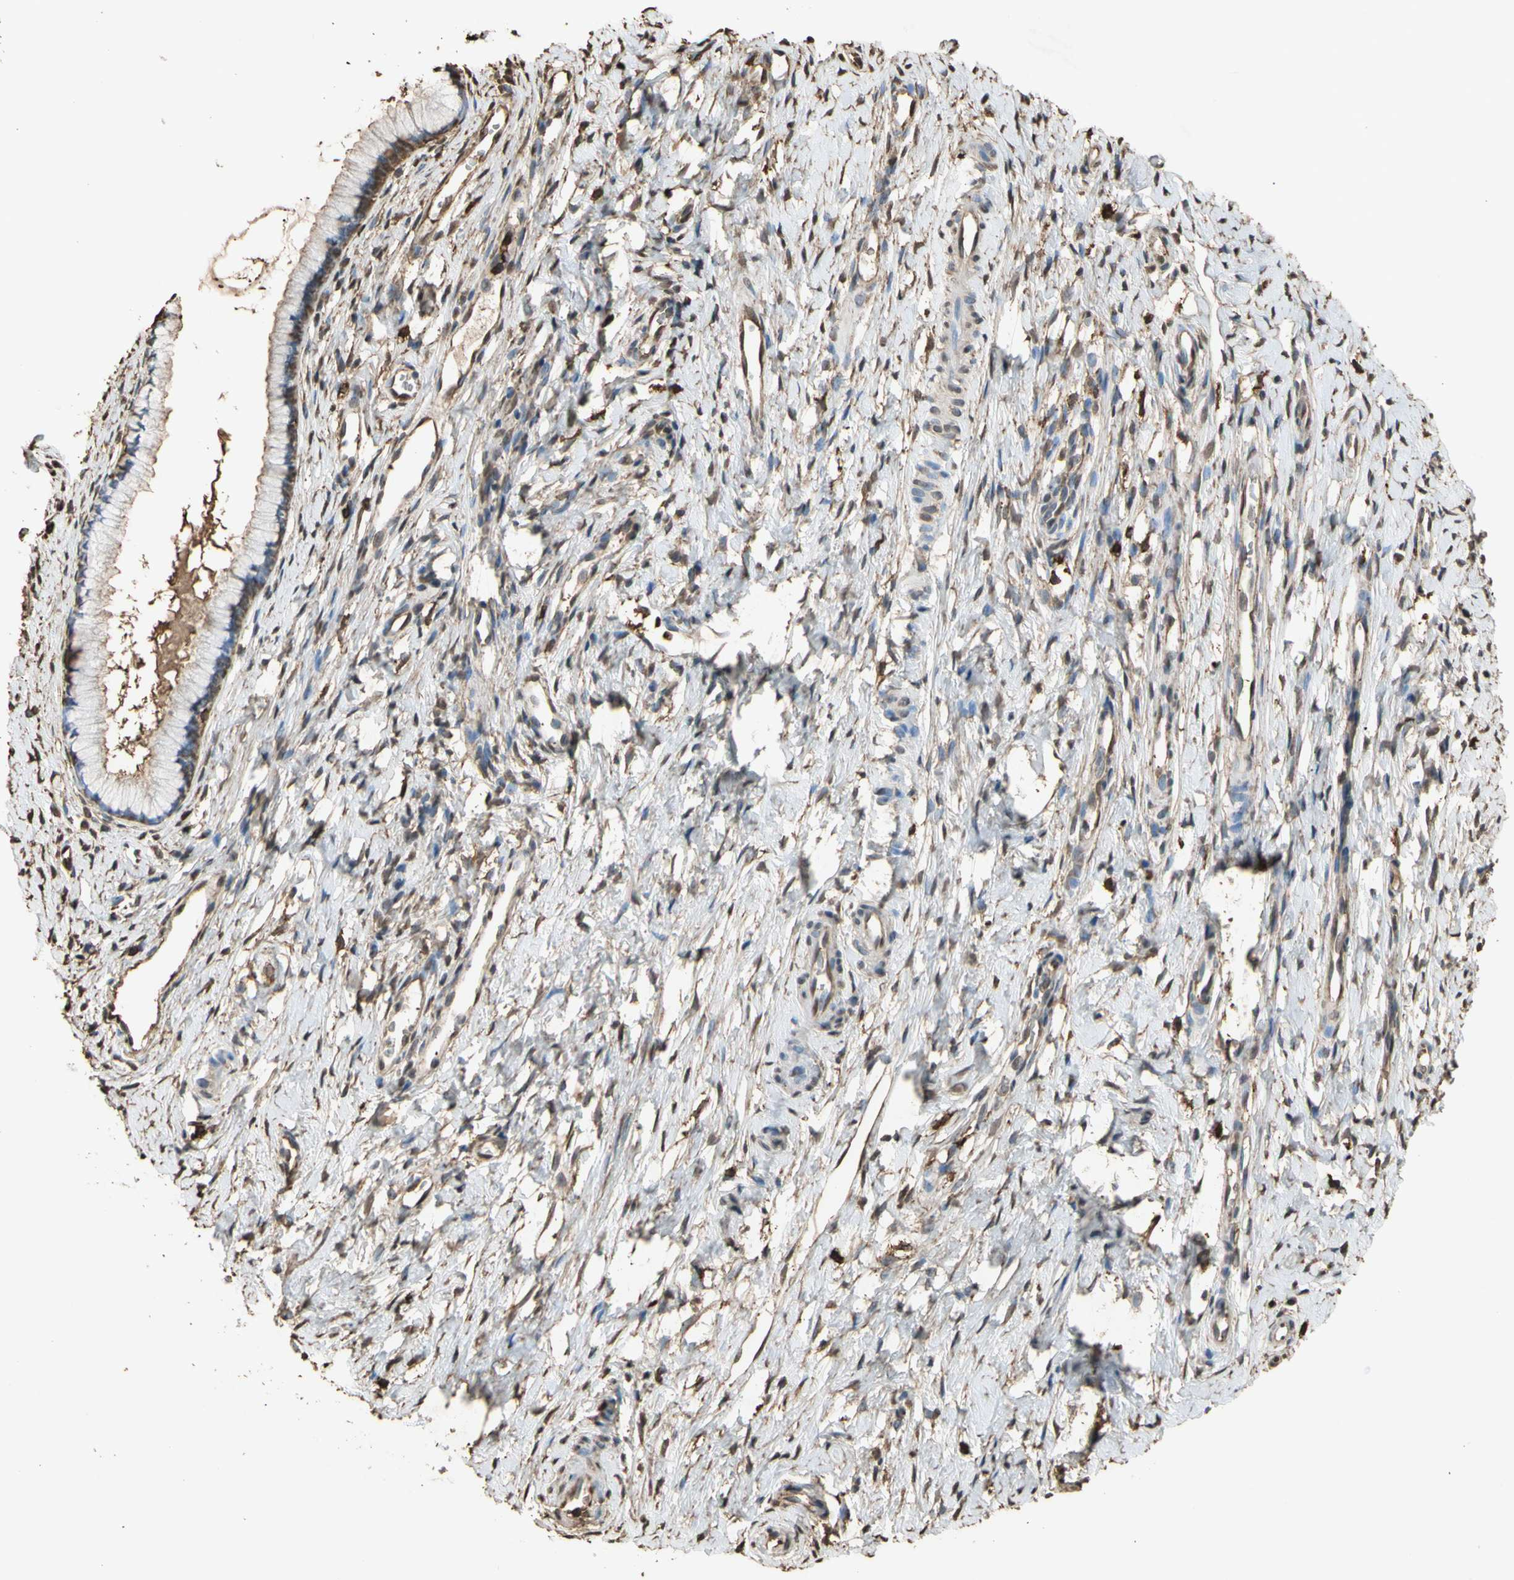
{"staining": {"intensity": "moderate", "quantity": "25%-75%", "location": "cytoplasmic/membranous"}, "tissue": "cervix", "cell_type": "Glandular cells", "image_type": "normal", "snomed": [{"axis": "morphology", "description": "Normal tissue, NOS"}, {"axis": "topography", "description": "Cervix"}], "caption": "Immunohistochemistry (IHC) photomicrograph of benign cervix: cervix stained using immunohistochemistry displays medium levels of moderate protein expression localized specifically in the cytoplasmic/membranous of glandular cells, appearing as a cytoplasmic/membranous brown color.", "gene": "TNFSF13B", "patient": {"sex": "female", "age": 65}}